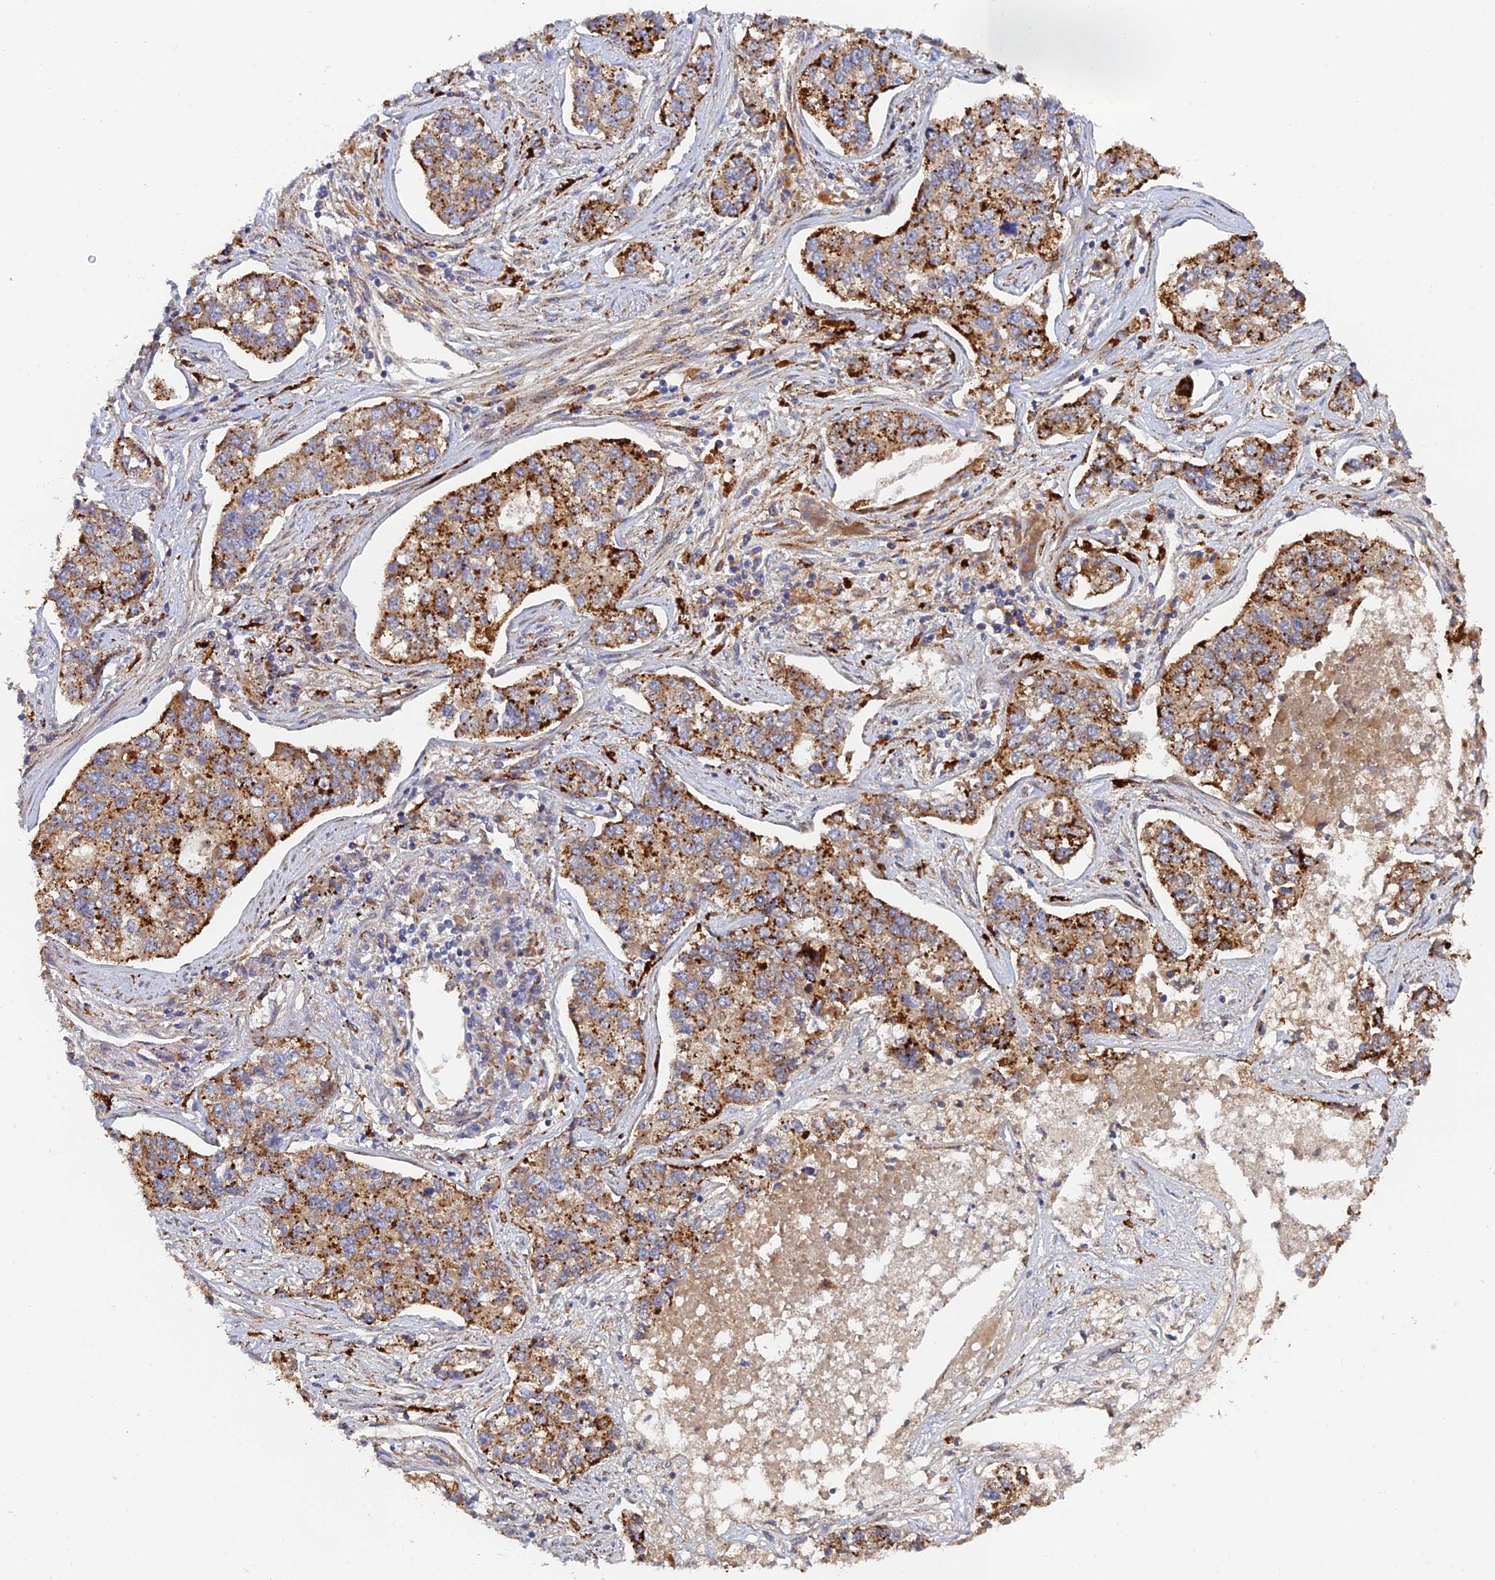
{"staining": {"intensity": "moderate", "quantity": ">75%", "location": "cytoplasmic/membranous"}, "tissue": "lung cancer", "cell_type": "Tumor cells", "image_type": "cancer", "snomed": [{"axis": "morphology", "description": "Adenocarcinoma, NOS"}, {"axis": "topography", "description": "Lung"}], "caption": "This image demonstrates immunohistochemistry (IHC) staining of lung adenocarcinoma, with medium moderate cytoplasmic/membranous positivity in approximately >75% of tumor cells.", "gene": "PPP2R3C", "patient": {"sex": "male", "age": 49}}